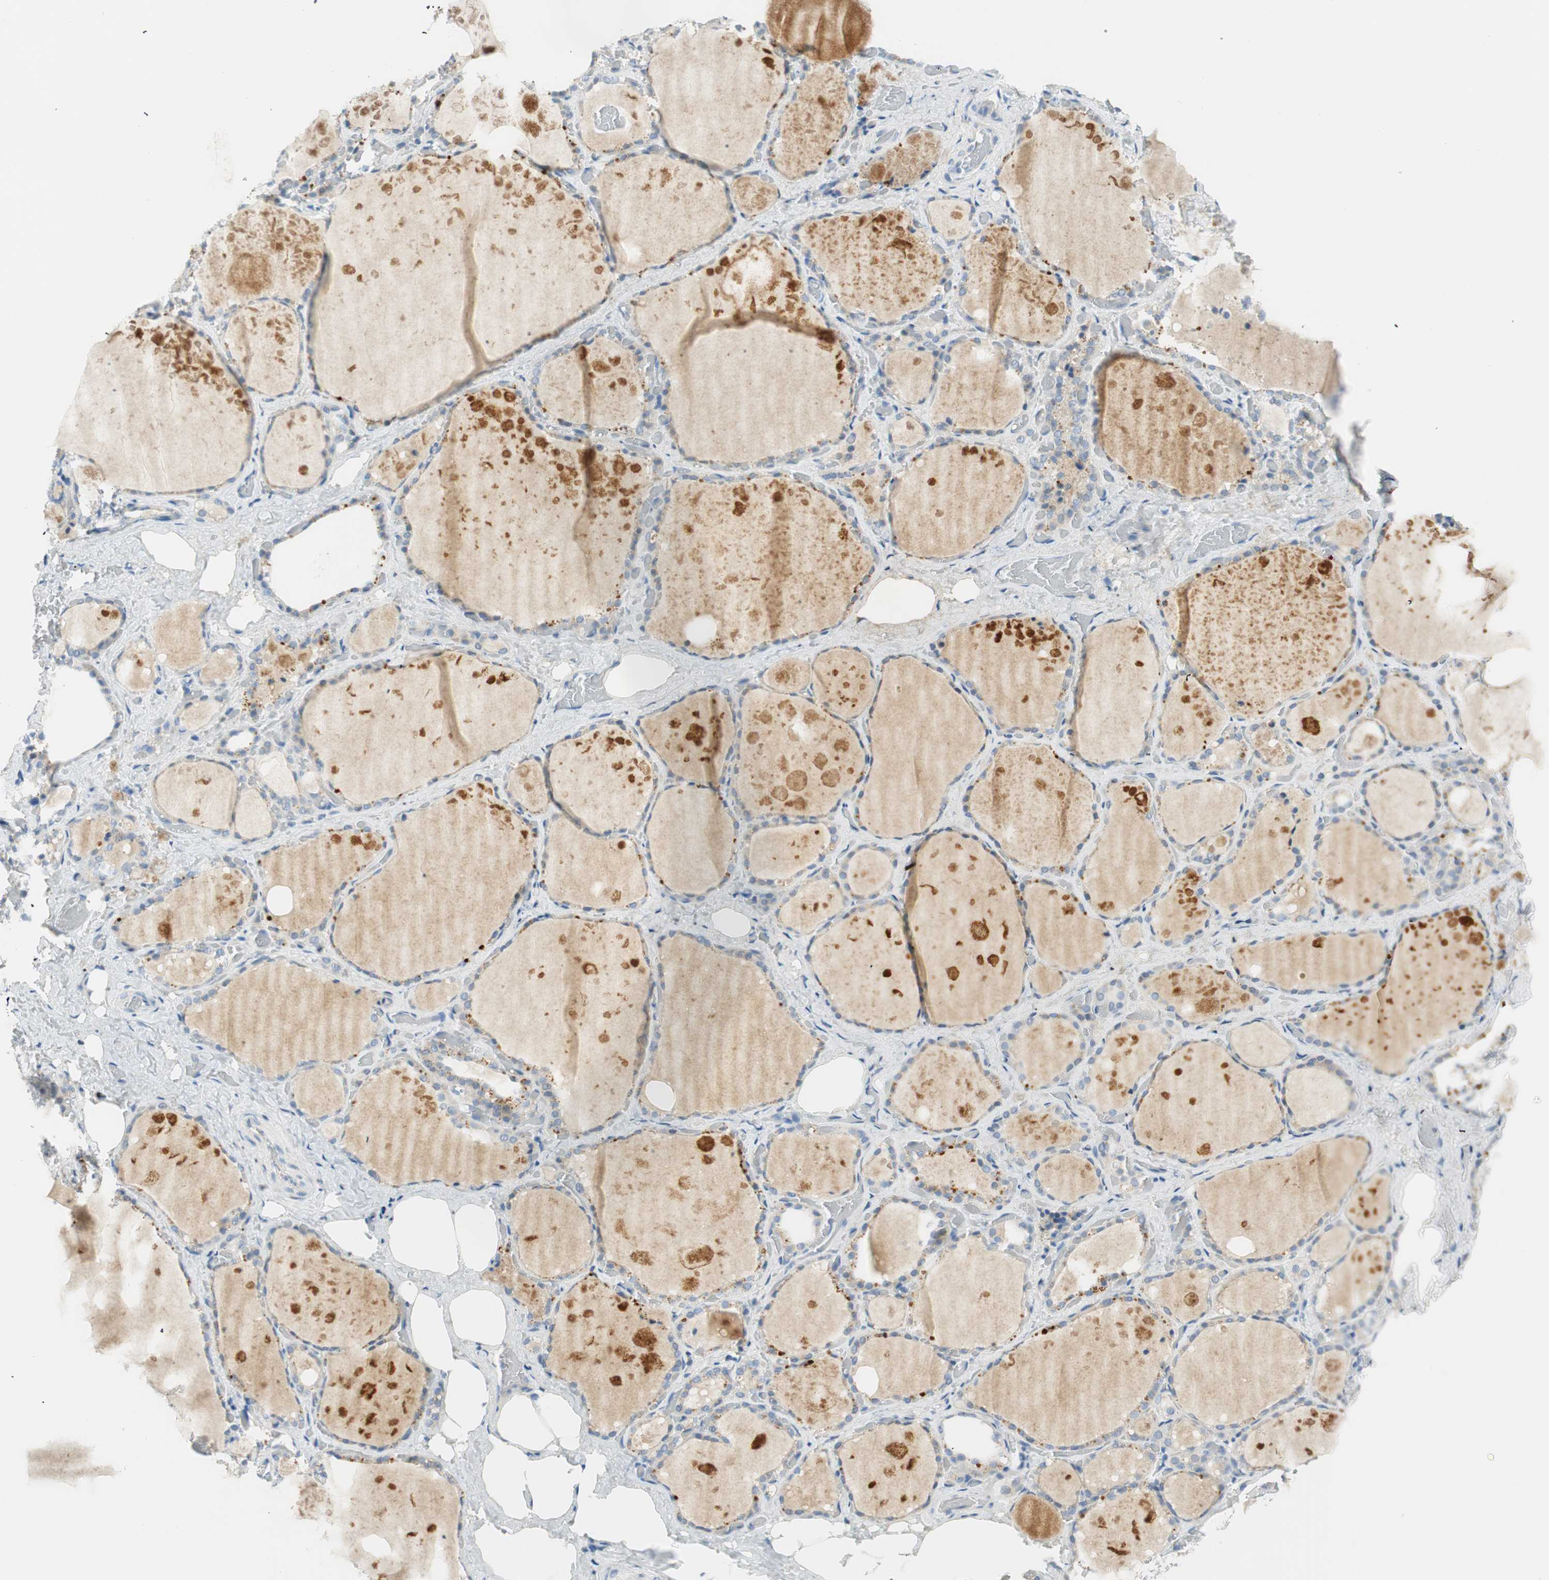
{"staining": {"intensity": "negative", "quantity": "none", "location": "none"}, "tissue": "thyroid gland", "cell_type": "Glandular cells", "image_type": "normal", "snomed": [{"axis": "morphology", "description": "Normal tissue, NOS"}, {"axis": "topography", "description": "Thyroid gland"}], "caption": "Immunohistochemistry of normal human thyroid gland shows no positivity in glandular cells. Nuclei are stained in blue.", "gene": "PTTG1", "patient": {"sex": "male", "age": 61}}